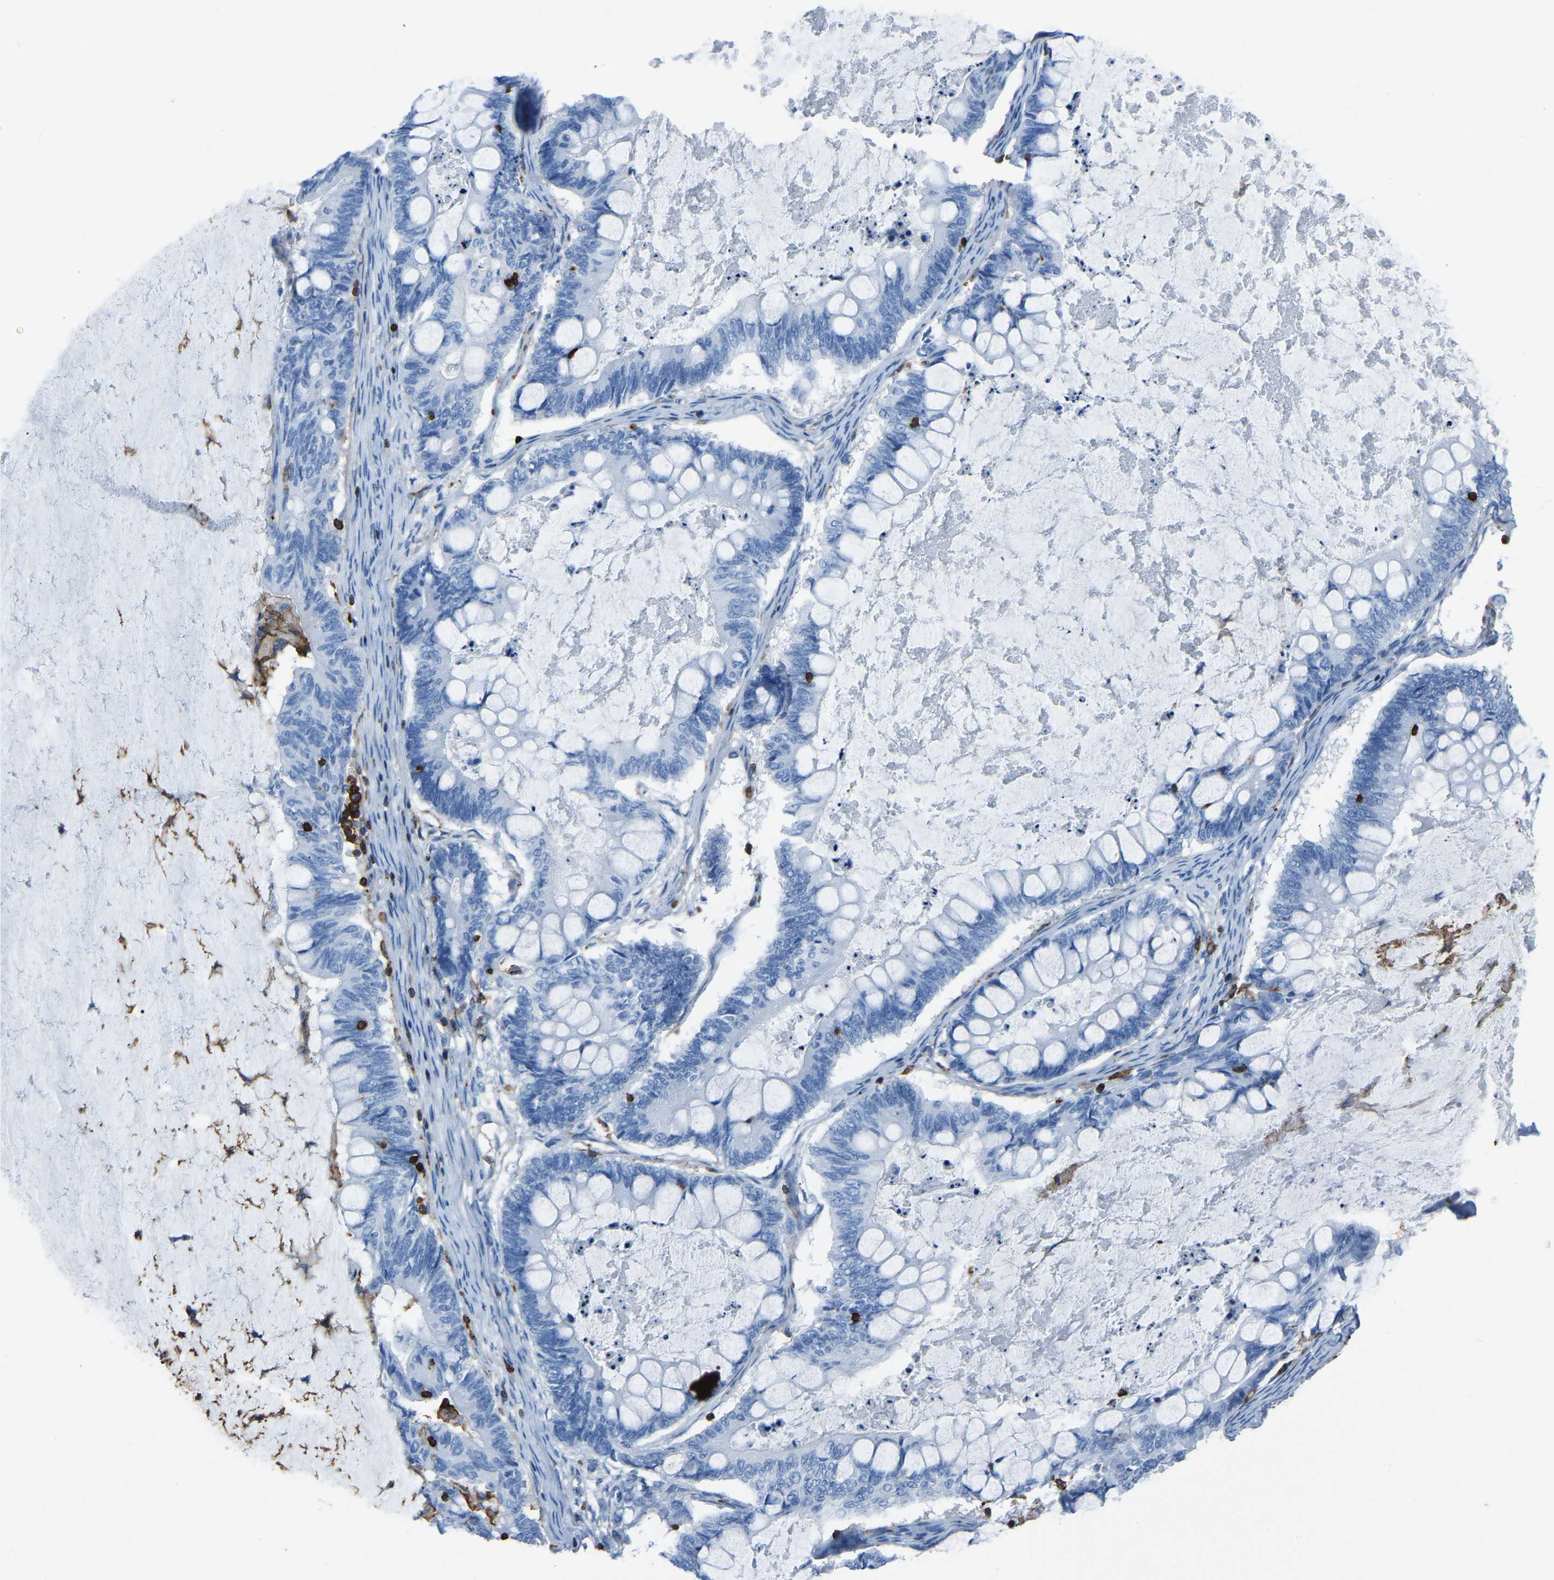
{"staining": {"intensity": "negative", "quantity": "none", "location": "none"}, "tissue": "ovarian cancer", "cell_type": "Tumor cells", "image_type": "cancer", "snomed": [{"axis": "morphology", "description": "Cystadenocarcinoma, mucinous, NOS"}, {"axis": "topography", "description": "Ovary"}], "caption": "DAB (3,3'-diaminobenzidine) immunohistochemical staining of mucinous cystadenocarcinoma (ovarian) demonstrates no significant expression in tumor cells.", "gene": "LSP1", "patient": {"sex": "female", "age": 61}}